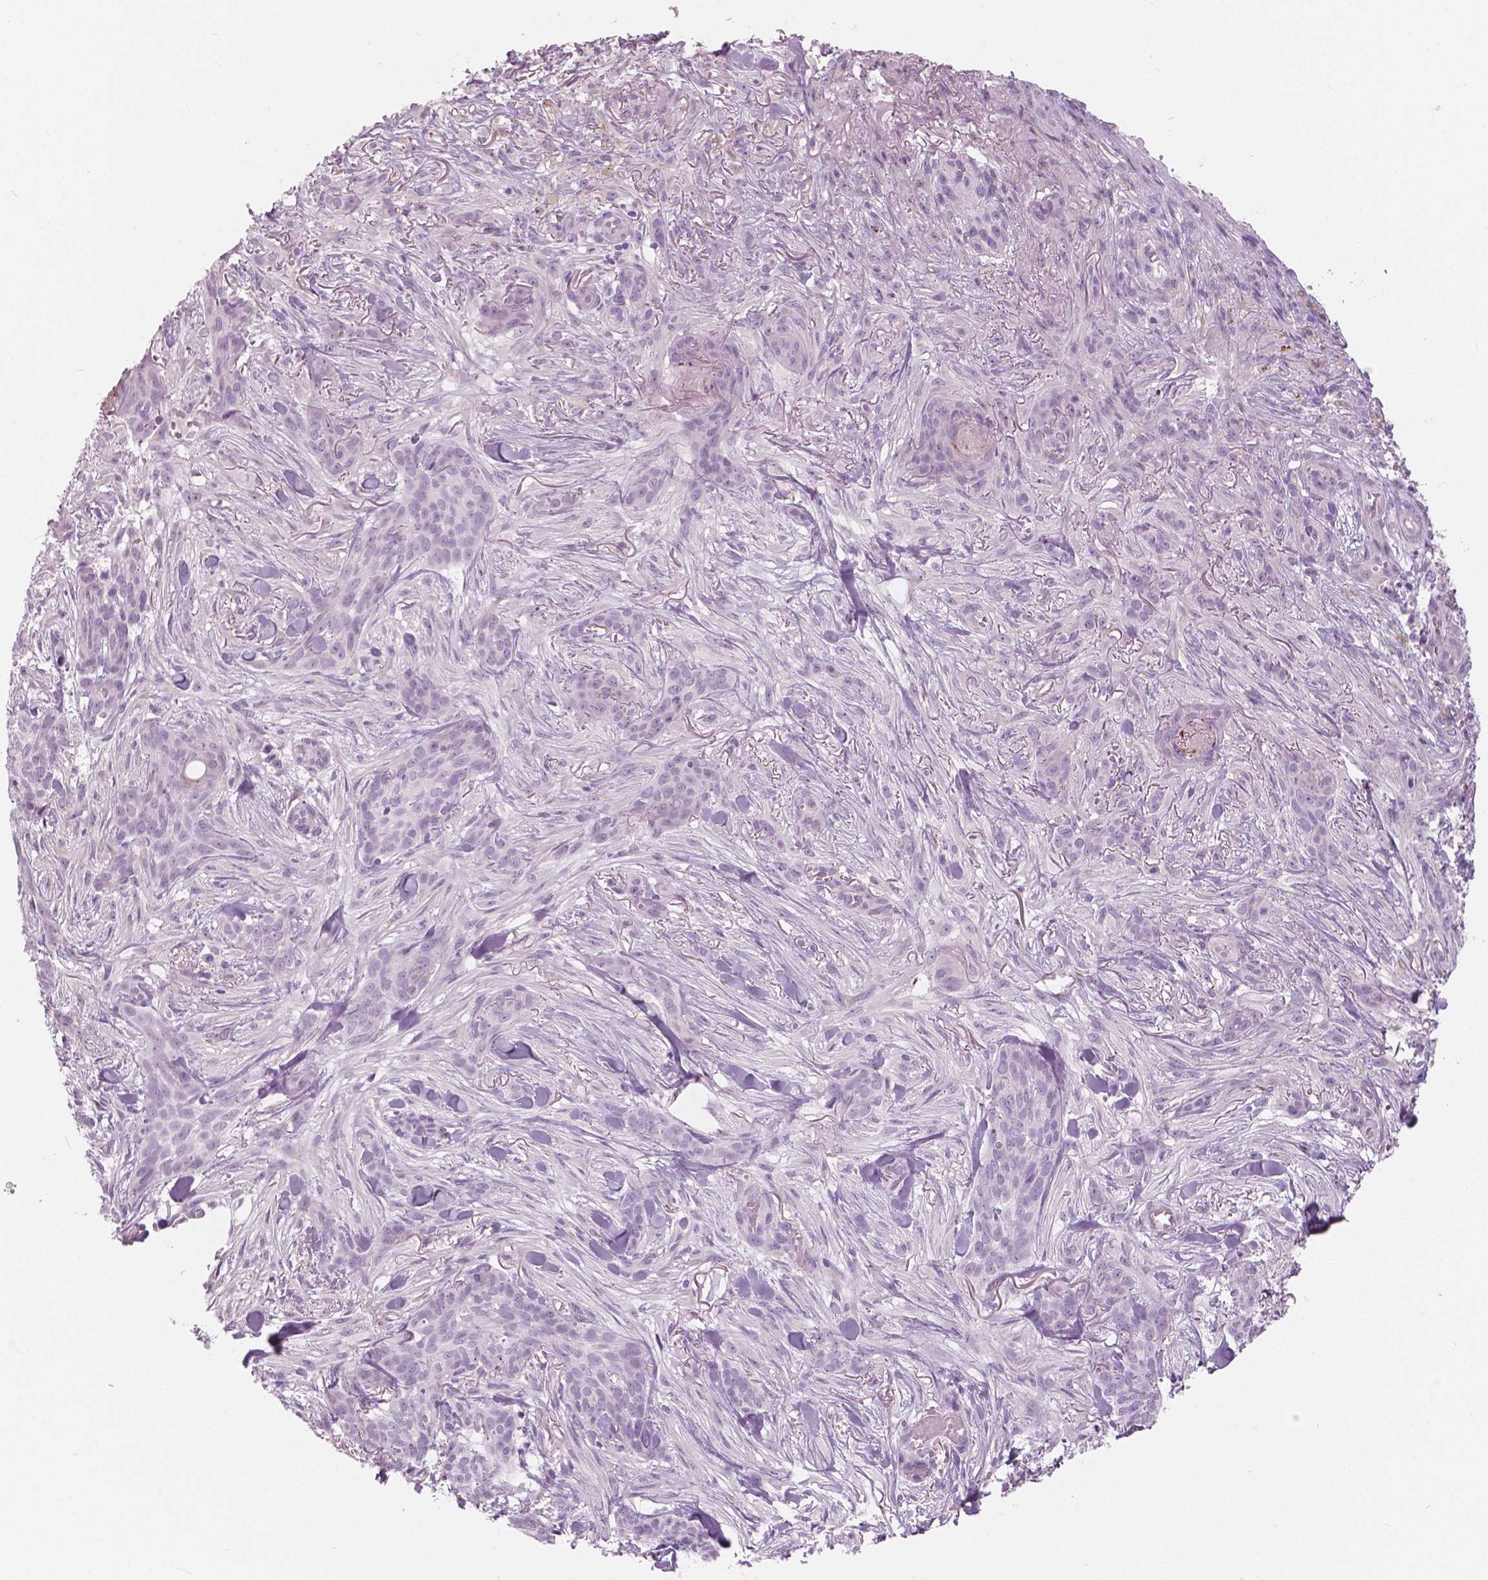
{"staining": {"intensity": "negative", "quantity": "none", "location": "none"}, "tissue": "skin cancer", "cell_type": "Tumor cells", "image_type": "cancer", "snomed": [{"axis": "morphology", "description": "Basal cell carcinoma"}, {"axis": "topography", "description": "Skin"}], "caption": "An immunohistochemistry histopathology image of skin cancer (basal cell carcinoma) is shown. There is no staining in tumor cells of skin cancer (basal cell carcinoma).", "gene": "A4GNT", "patient": {"sex": "female", "age": 61}}